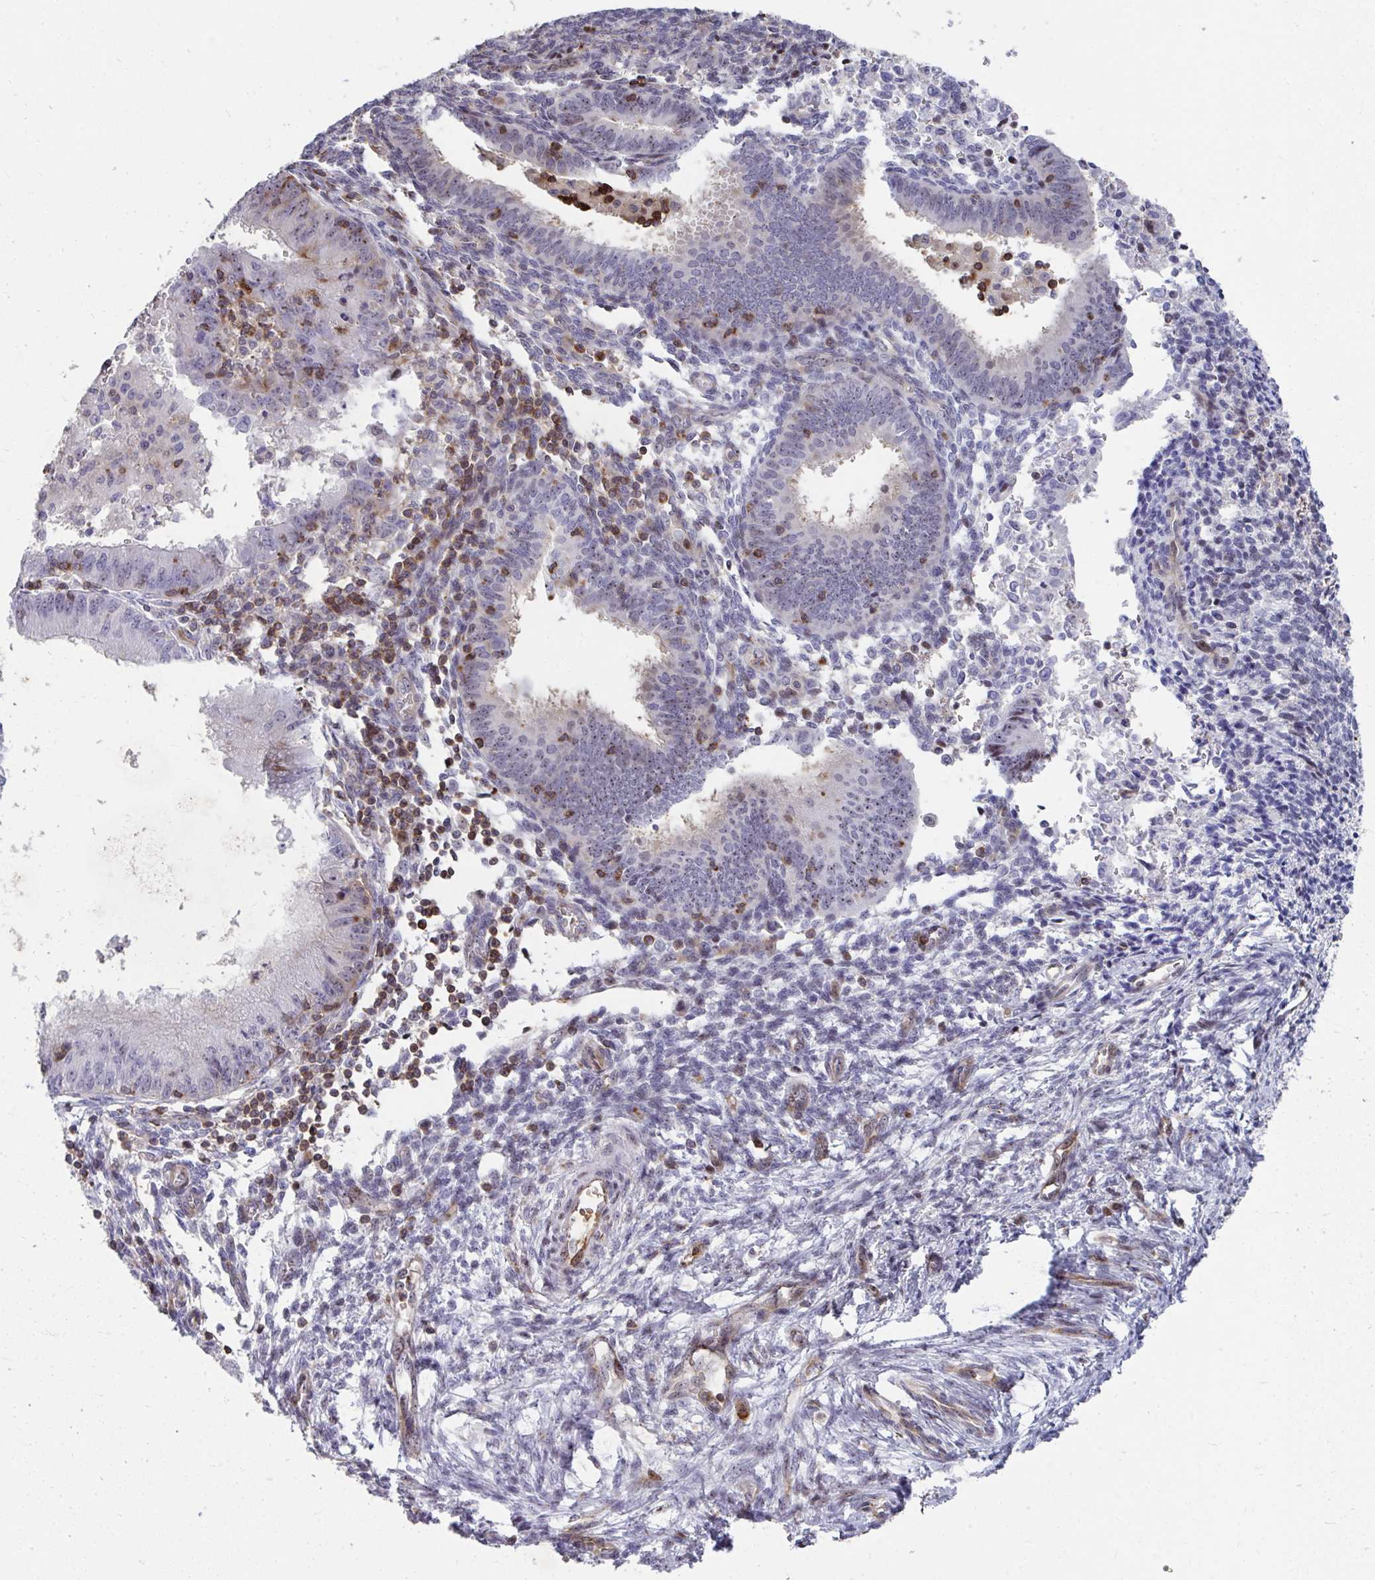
{"staining": {"intensity": "moderate", "quantity": "25%-75%", "location": "nuclear"}, "tissue": "endometrial cancer", "cell_type": "Tumor cells", "image_type": "cancer", "snomed": [{"axis": "morphology", "description": "Adenocarcinoma, NOS"}, {"axis": "topography", "description": "Endometrium"}], "caption": "This is a photomicrograph of immunohistochemistry staining of adenocarcinoma (endometrial), which shows moderate expression in the nuclear of tumor cells.", "gene": "FOXN3", "patient": {"sex": "female", "age": 50}}